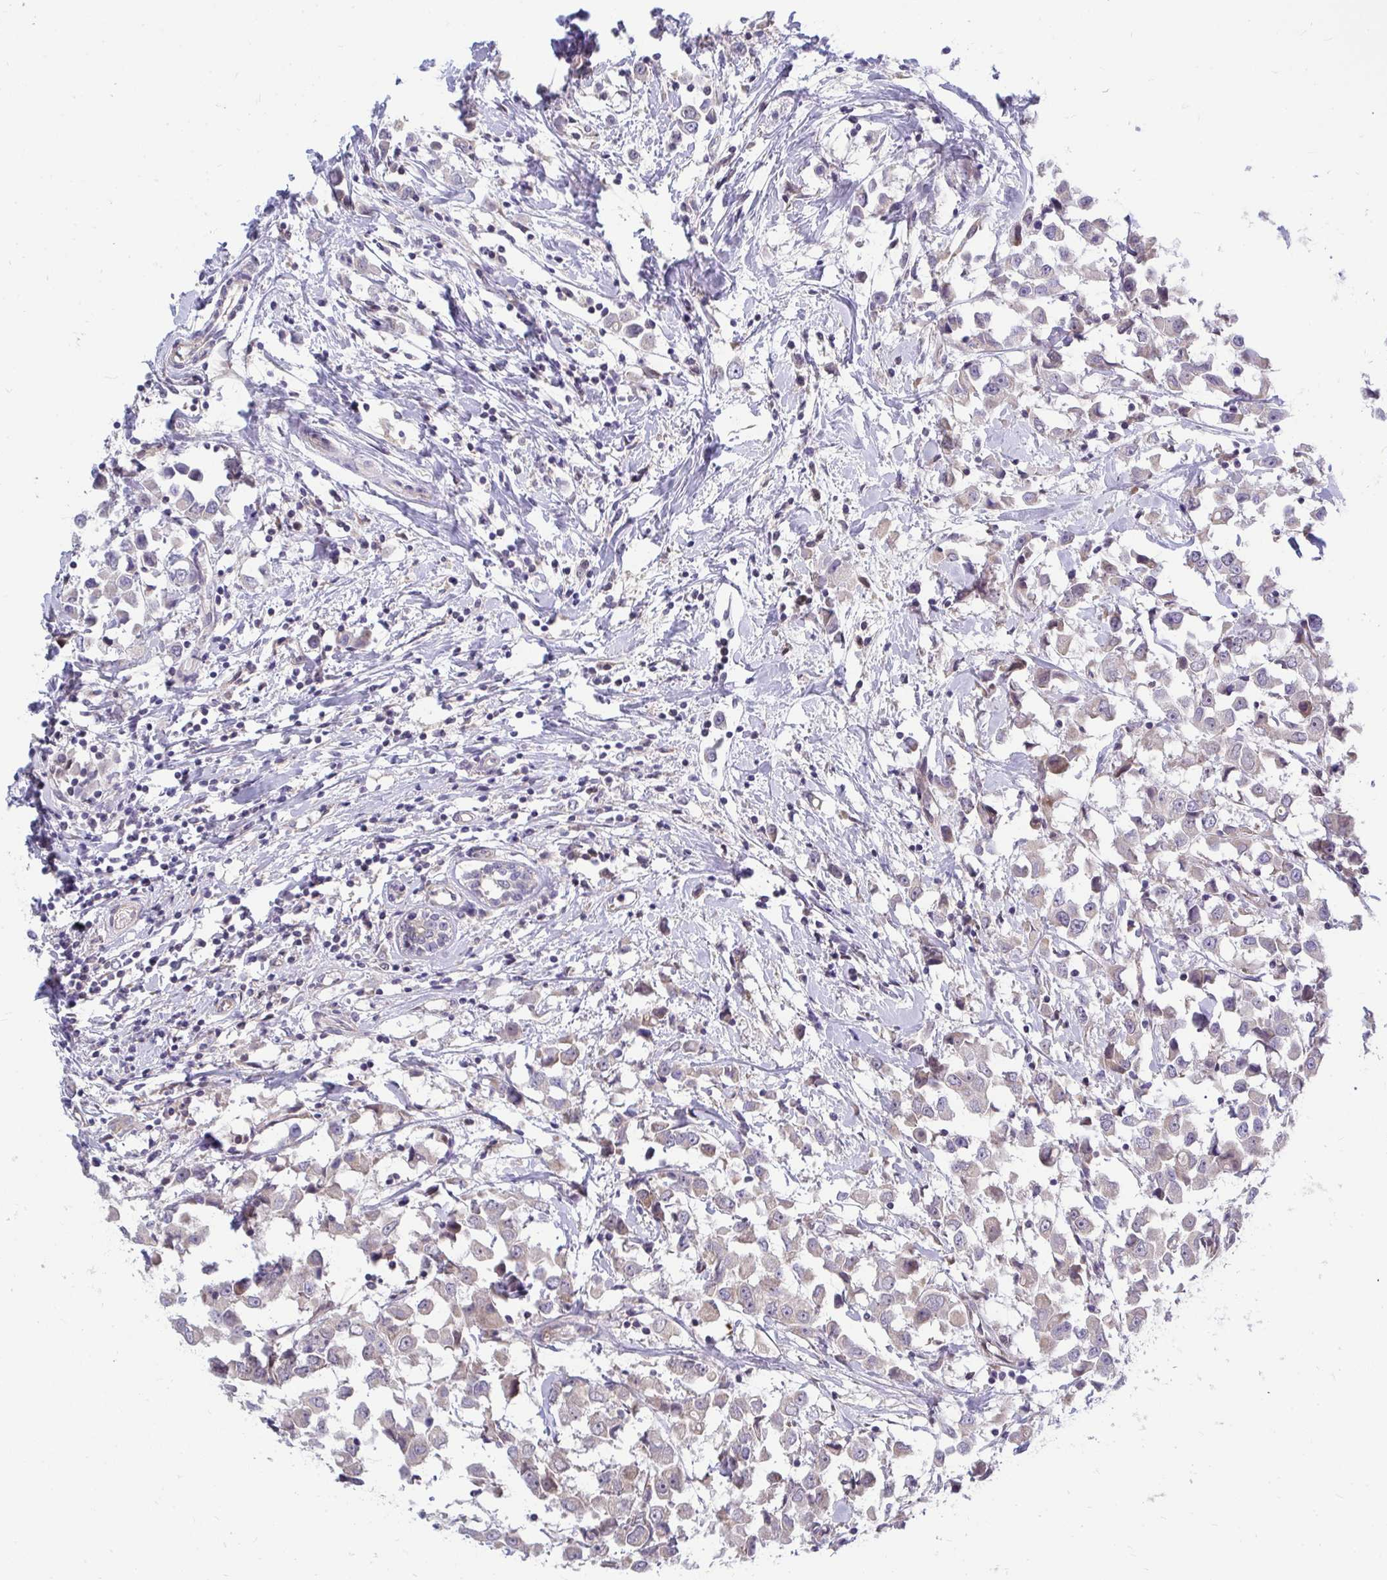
{"staining": {"intensity": "negative", "quantity": "none", "location": "none"}, "tissue": "breast cancer", "cell_type": "Tumor cells", "image_type": "cancer", "snomed": [{"axis": "morphology", "description": "Duct carcinoma"}, {"axis": "topography", "description": "Breast"}], "caption": "This is an immunohistochemistry histopathology image of breast cancer (invasive ductal carcinoma). There is no staining in tumor cells.", "gene": "MROH8", "patient": {"sex": "female", "age": 61}}